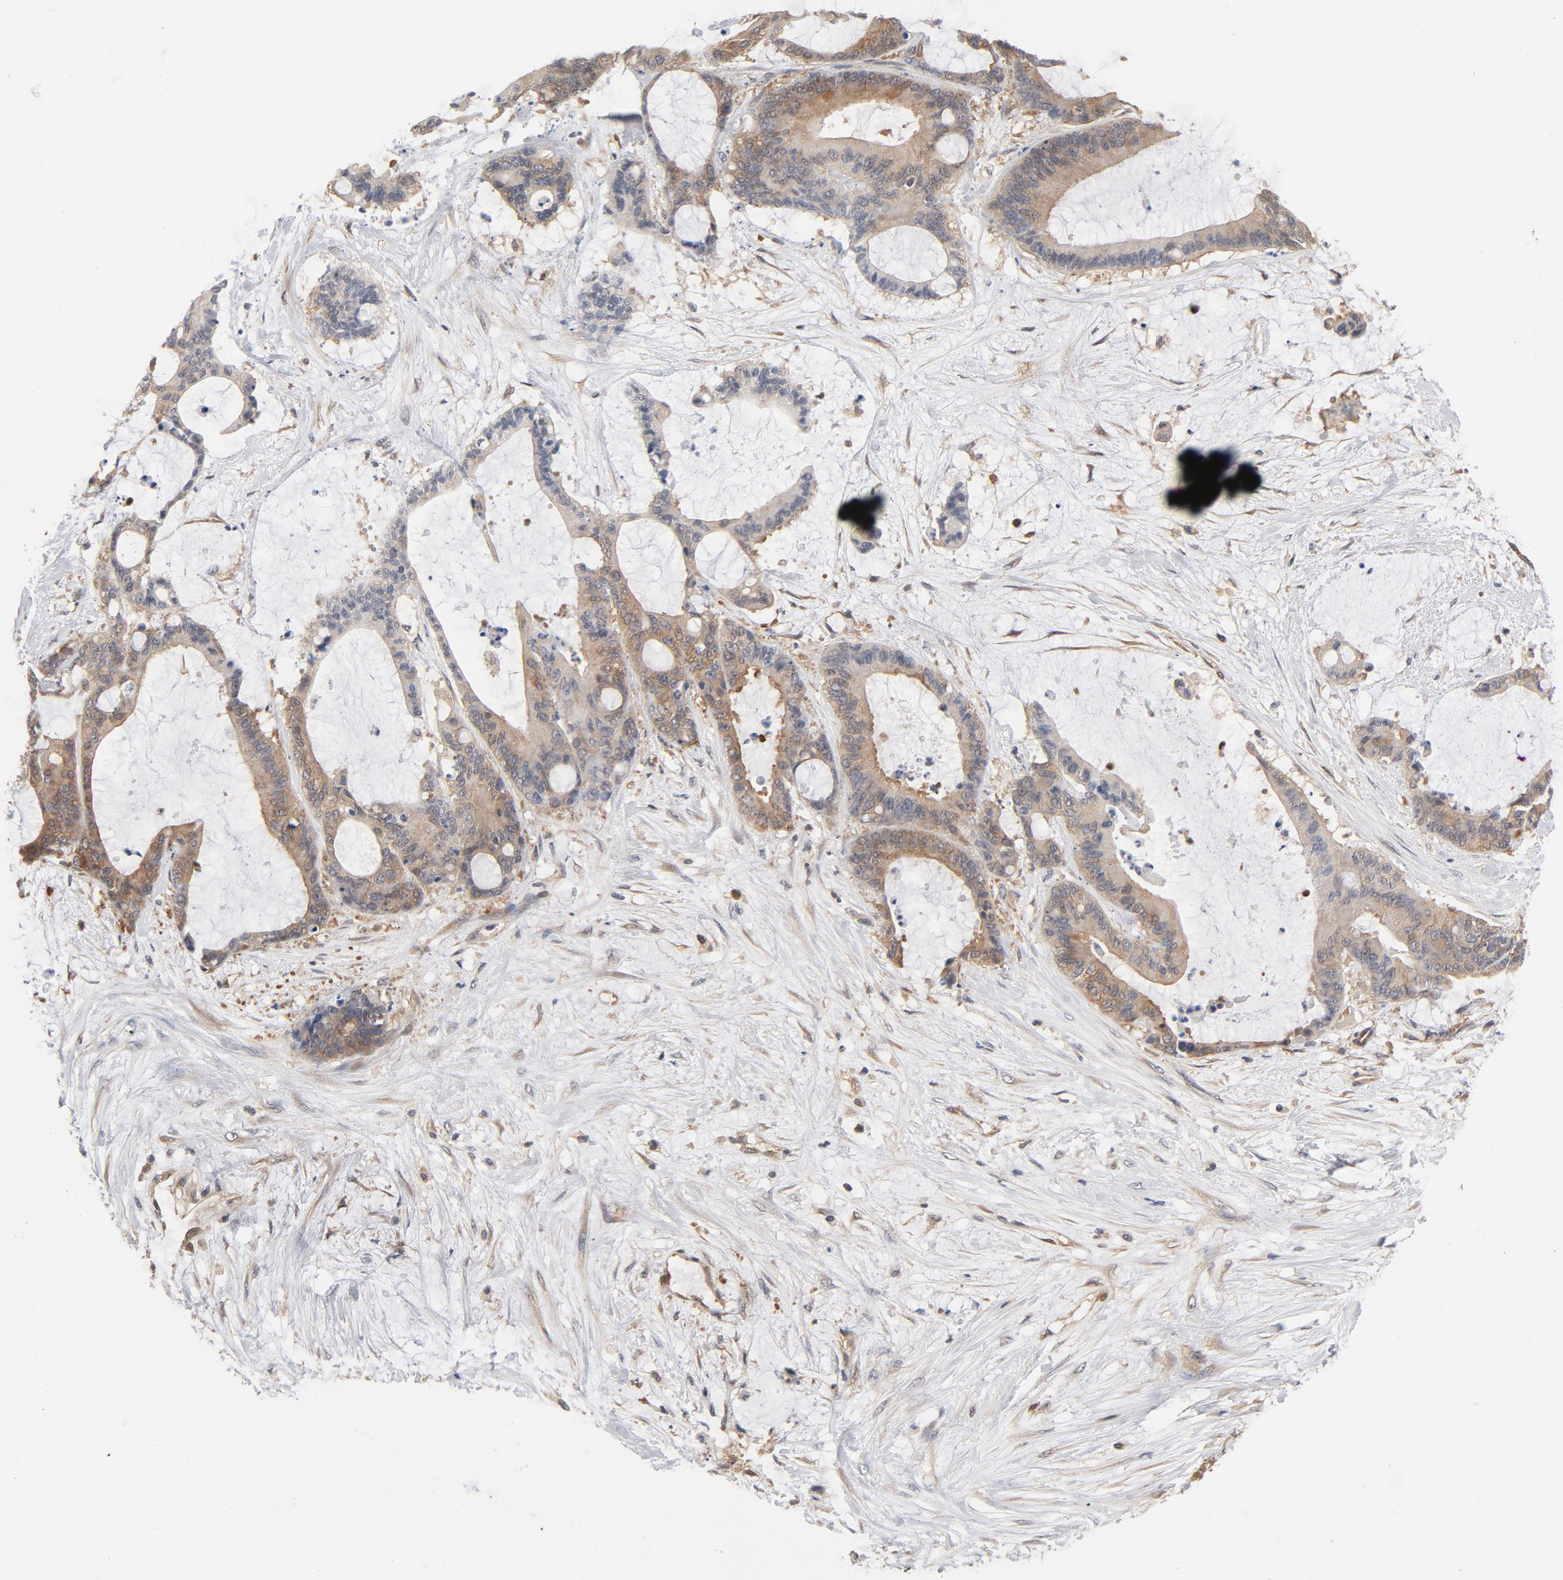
{"staining": {"intensity": "weak", "quantity": ">75%", "location": "cytoplasmic/membranous"}, "tissue": "liver cancer", "cell_type": "Tumor cells", "image_type": "cancer", "snomed": [{"axis": "morphology", "description": "Cholangiocarcinoma"}, {"axis": "topography", "description": "Liver"}], "caption": "A high-resolution histopathology image shows immunohistochemistry staining of liver cancer, which shows weak cytoplasmic/membranous positivity in approximately >75% of tumor cells.", "gene": "ASMTL", "patient": {"sex": "female", "age": 73}}